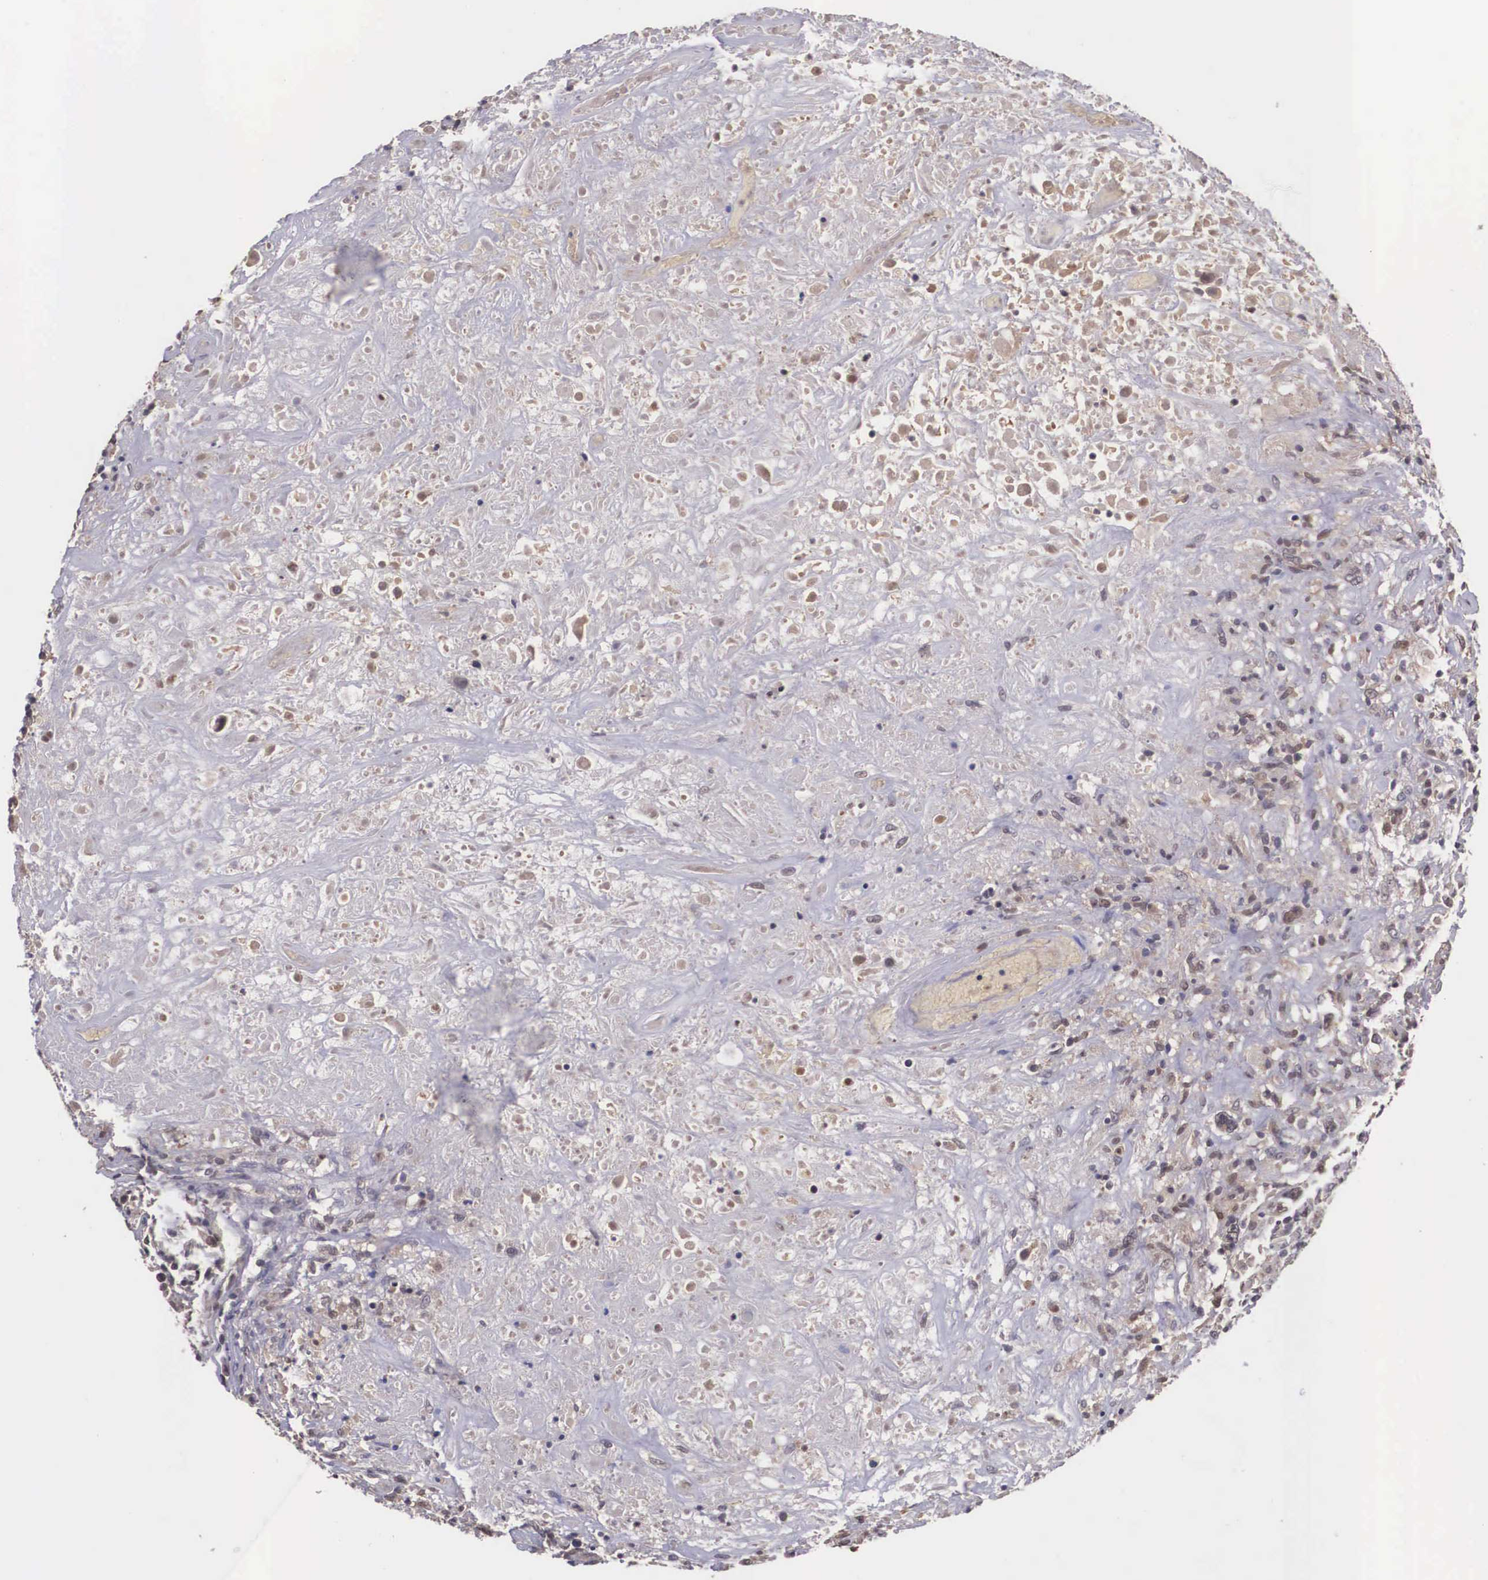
{"staining": {"intensity": "negative", "quantity": "none", "location": "none"}, "tissue": "lymphoma", "cell_type": "Tumor cells", "image_type": "cancer", "snomed": [{"axis": "morphology", "description": "Hodgkin's disease, NOS"}, {"axis": "topography", "description": "Lymph node"}], "caption": "Micrograph shows no protein staining in tumor cells of lymphoma tissue.", "gene": "VASH1", "patient": {"sex": "male", "age": 46}}